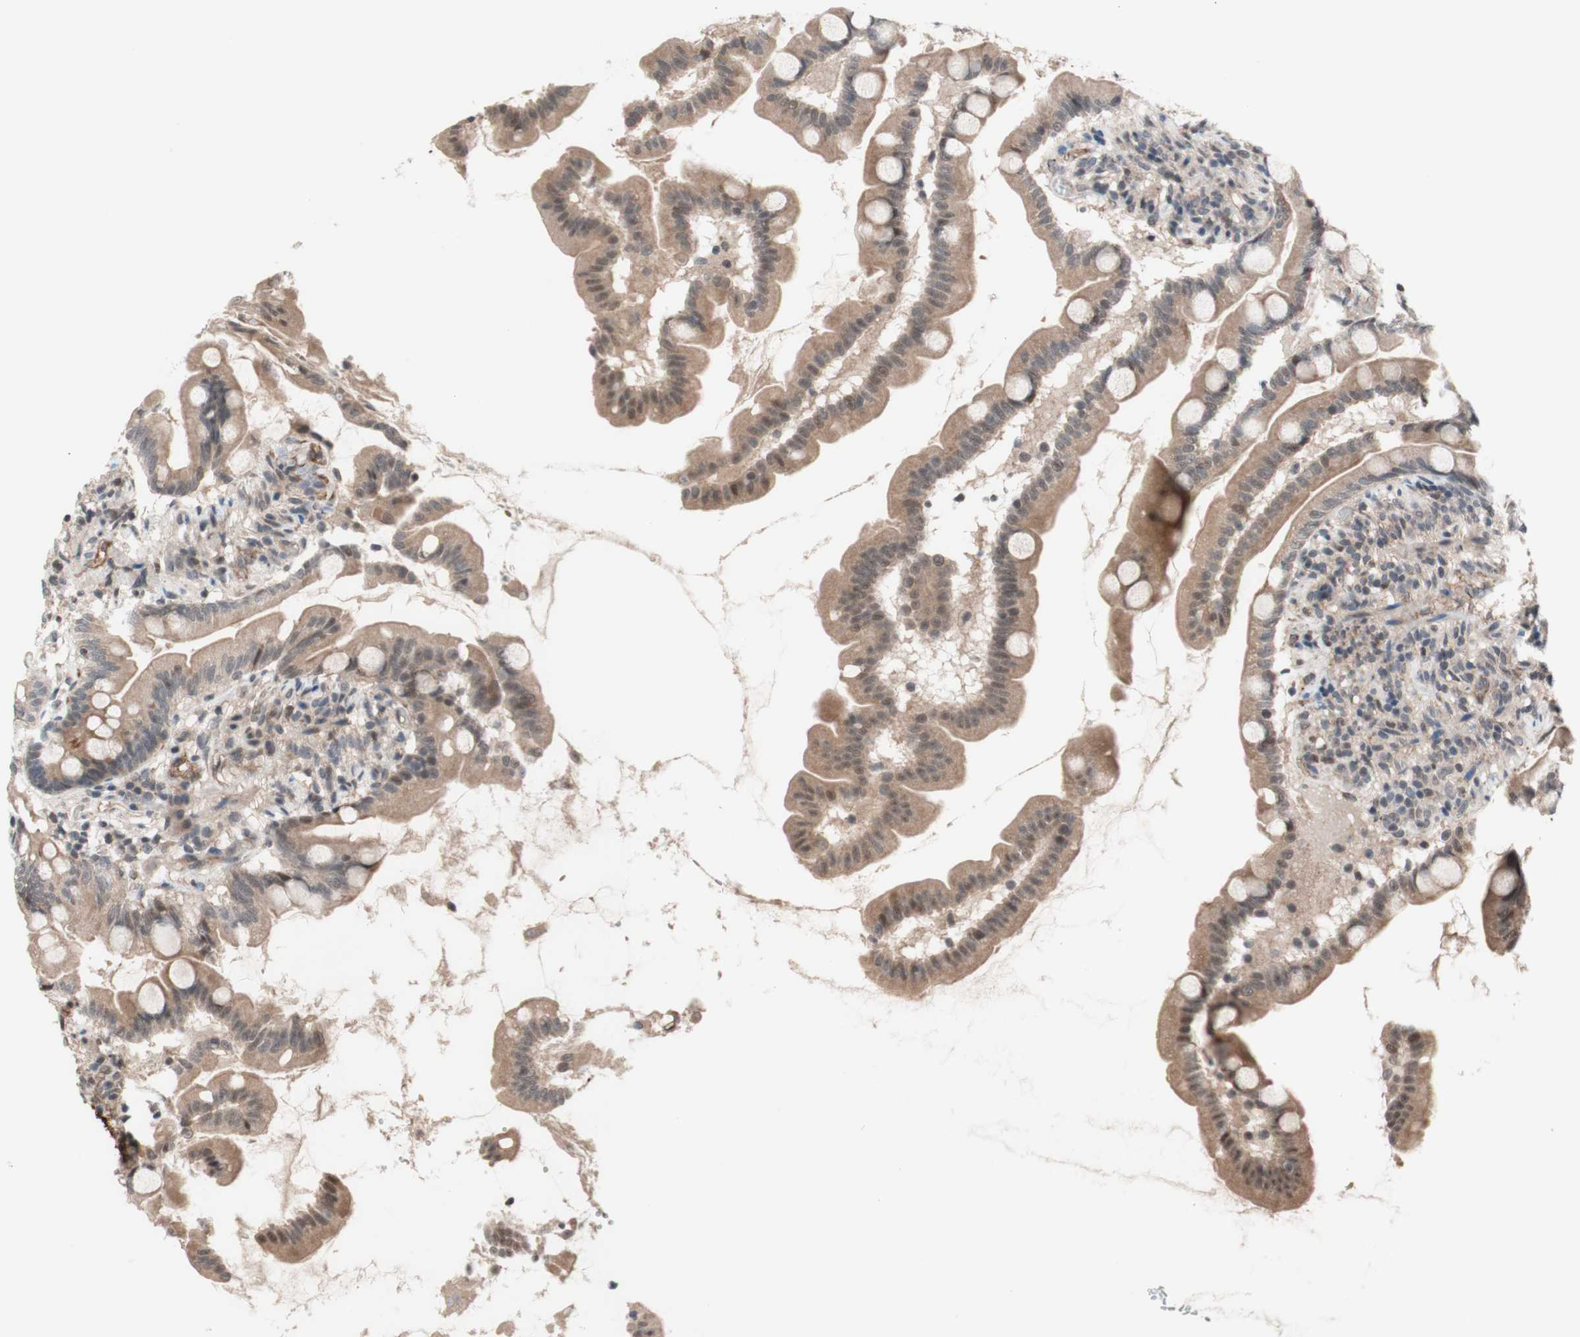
{"staining": {"intensity": "moderate", "quantity": ">75%", "location": "cytoplasmic/membranous"}, "tissue": "small intestine", "cell_type": "Glandular cells", "image_type": "normal", "snomed": [{"axis": "morphology", "description": "Normal tissue, NOS"}, {"axis": "topography", "description": "Small intestine"}], "caption": "Immunohistochemical staining of benign human small intestine displays medium levels of moderate cytoplasmic/membranous expression in approximately >75% of glandular cells.", "gene": "CD55", "patient": {"sex": "female", "age": 56}}